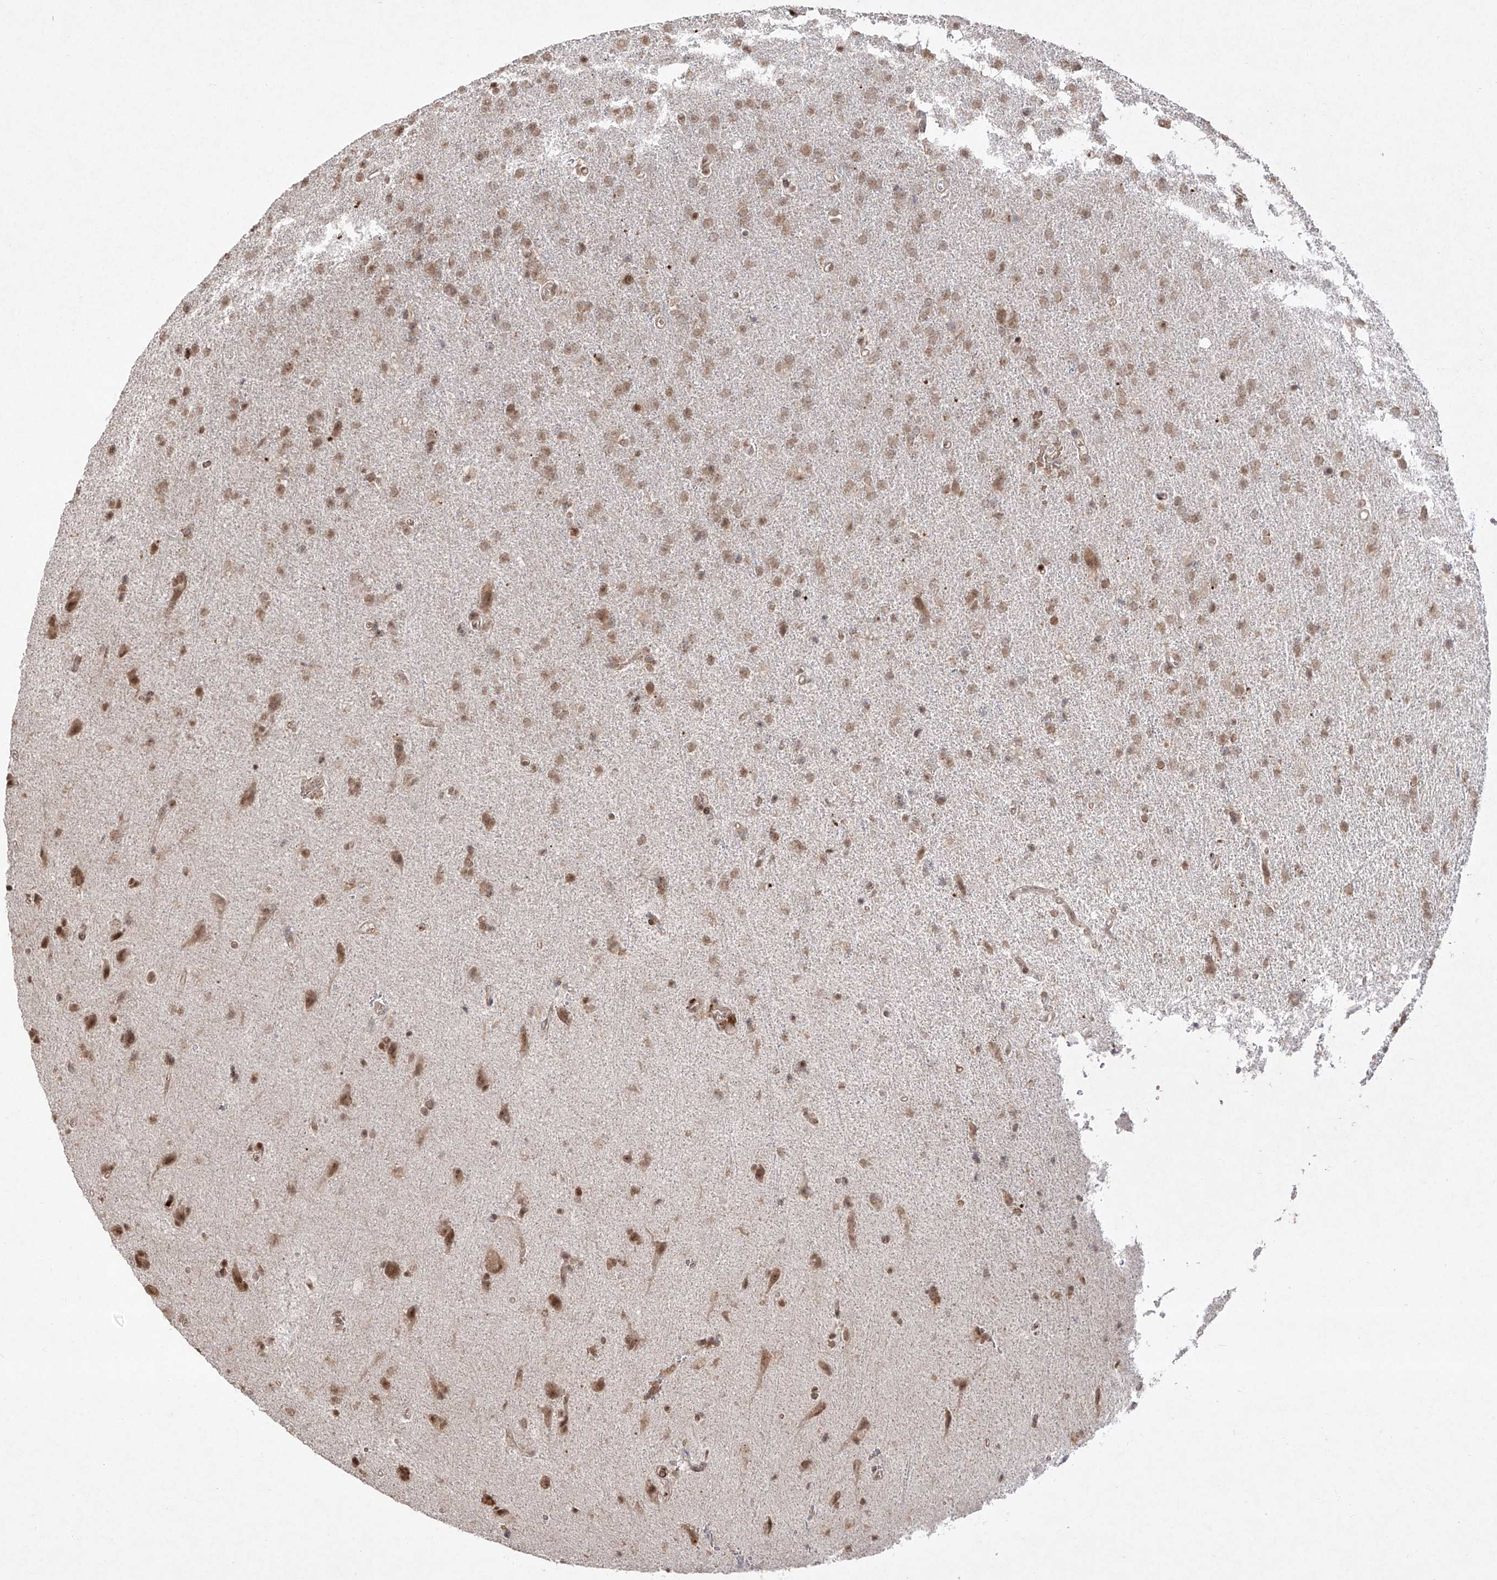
{"staining": {"intensity": "weak", "quantity": ">75%", "location": "nuclear"}, "tissue": "glioma", "cell_type": "Tumor cells", "image_type": "cancer", "snomed": [{"axis": "morphology", "description": "Glioma, malignant, High grade"}, {"axis": "topography", "description": "Brain"}], "caption": "Protein positivity by immunohistochemistry (IHC) shows weak nuclear positivity in about >75% of tumor cells in glioma.", "gene": "SNRNP27", "patient": {"sex": "male", "age": 72}}